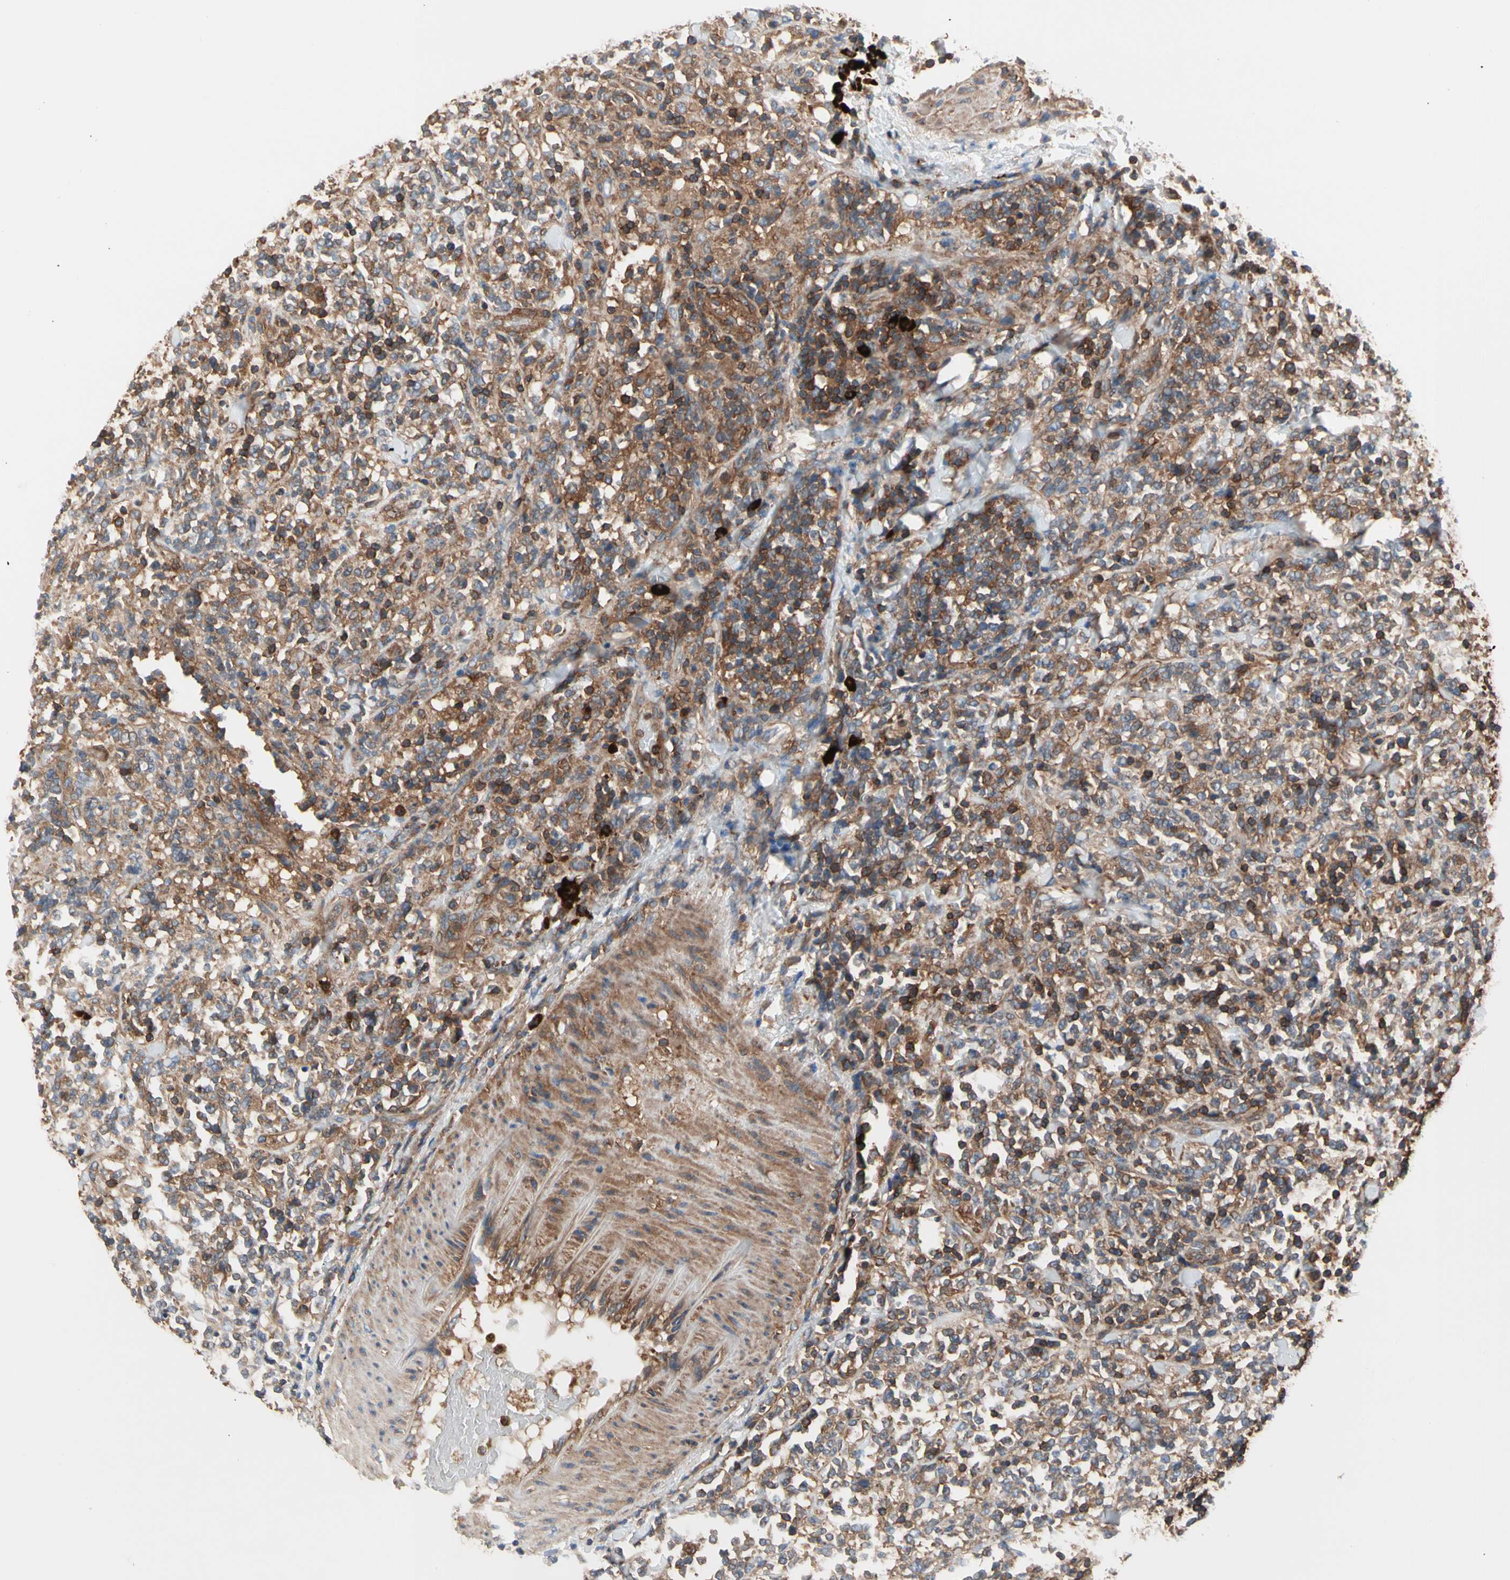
{"staining": {"intensity": "moderate", "quantity": ">75%", "location": "cytoplasmic/membranous"}, "tissue": "lymphoma", "cell_type": "Tumor cells", "image_type": "cancer", "snomed": [{"axis": "morphology", "description": "Malignant lymphoma, non-Hodgkin's type, High grade"}, {"axis": "topography", "description": "Soft tissue"}], "caption": "Protein staining of high-grade malignant lymphoma, non-Hodgkin's type tissue exhibits moderate cytoplasmic/membranous staining in about >75% of tumor cells. (brown staining indicates protein expression, while blue staining denotes nuclei).", "gene": "ROCK1", "patient": {"sex": "male", "age": 18}}